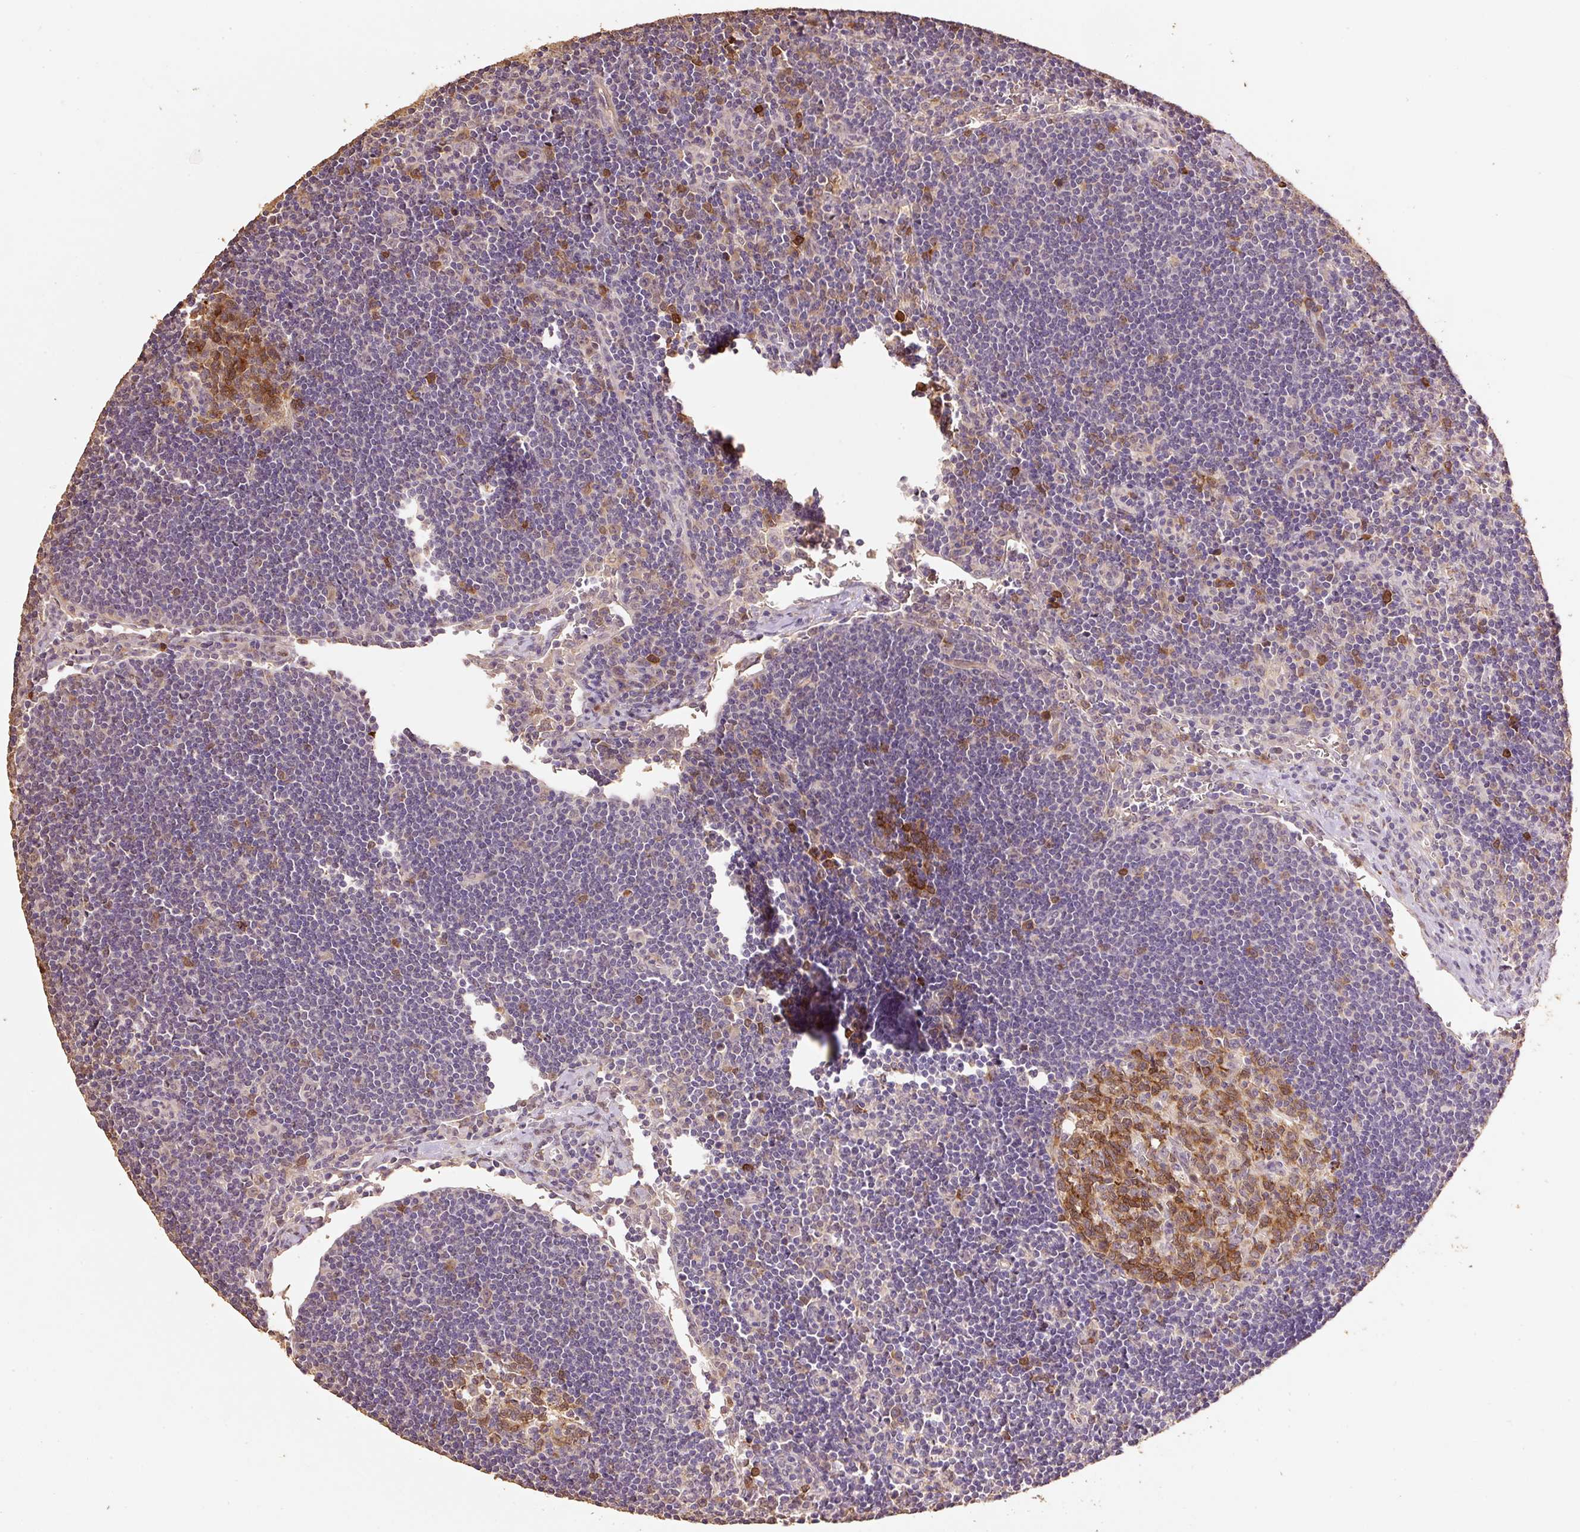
{"staining": {"intensity": "moderate", "quantity": ">75%", "location": "cytoplasmic/membranous"}, "tissue": "lymph node", "cell_type": "Germinal center cells", "image_type": "normal", "snomed": [{"axis": "morphology", "description": "Normal tissue, NOS"}, {"axis": "topography", "description": "Lymph node"}], "caption": "Immunohistochemical staining of normal lymph node displays medium levels of moderate cytoplasmic/membranous positivity in about >75% of germinal center cells.", "gene": "HERC2", "patient": {"sex": "female", "age": 29}}